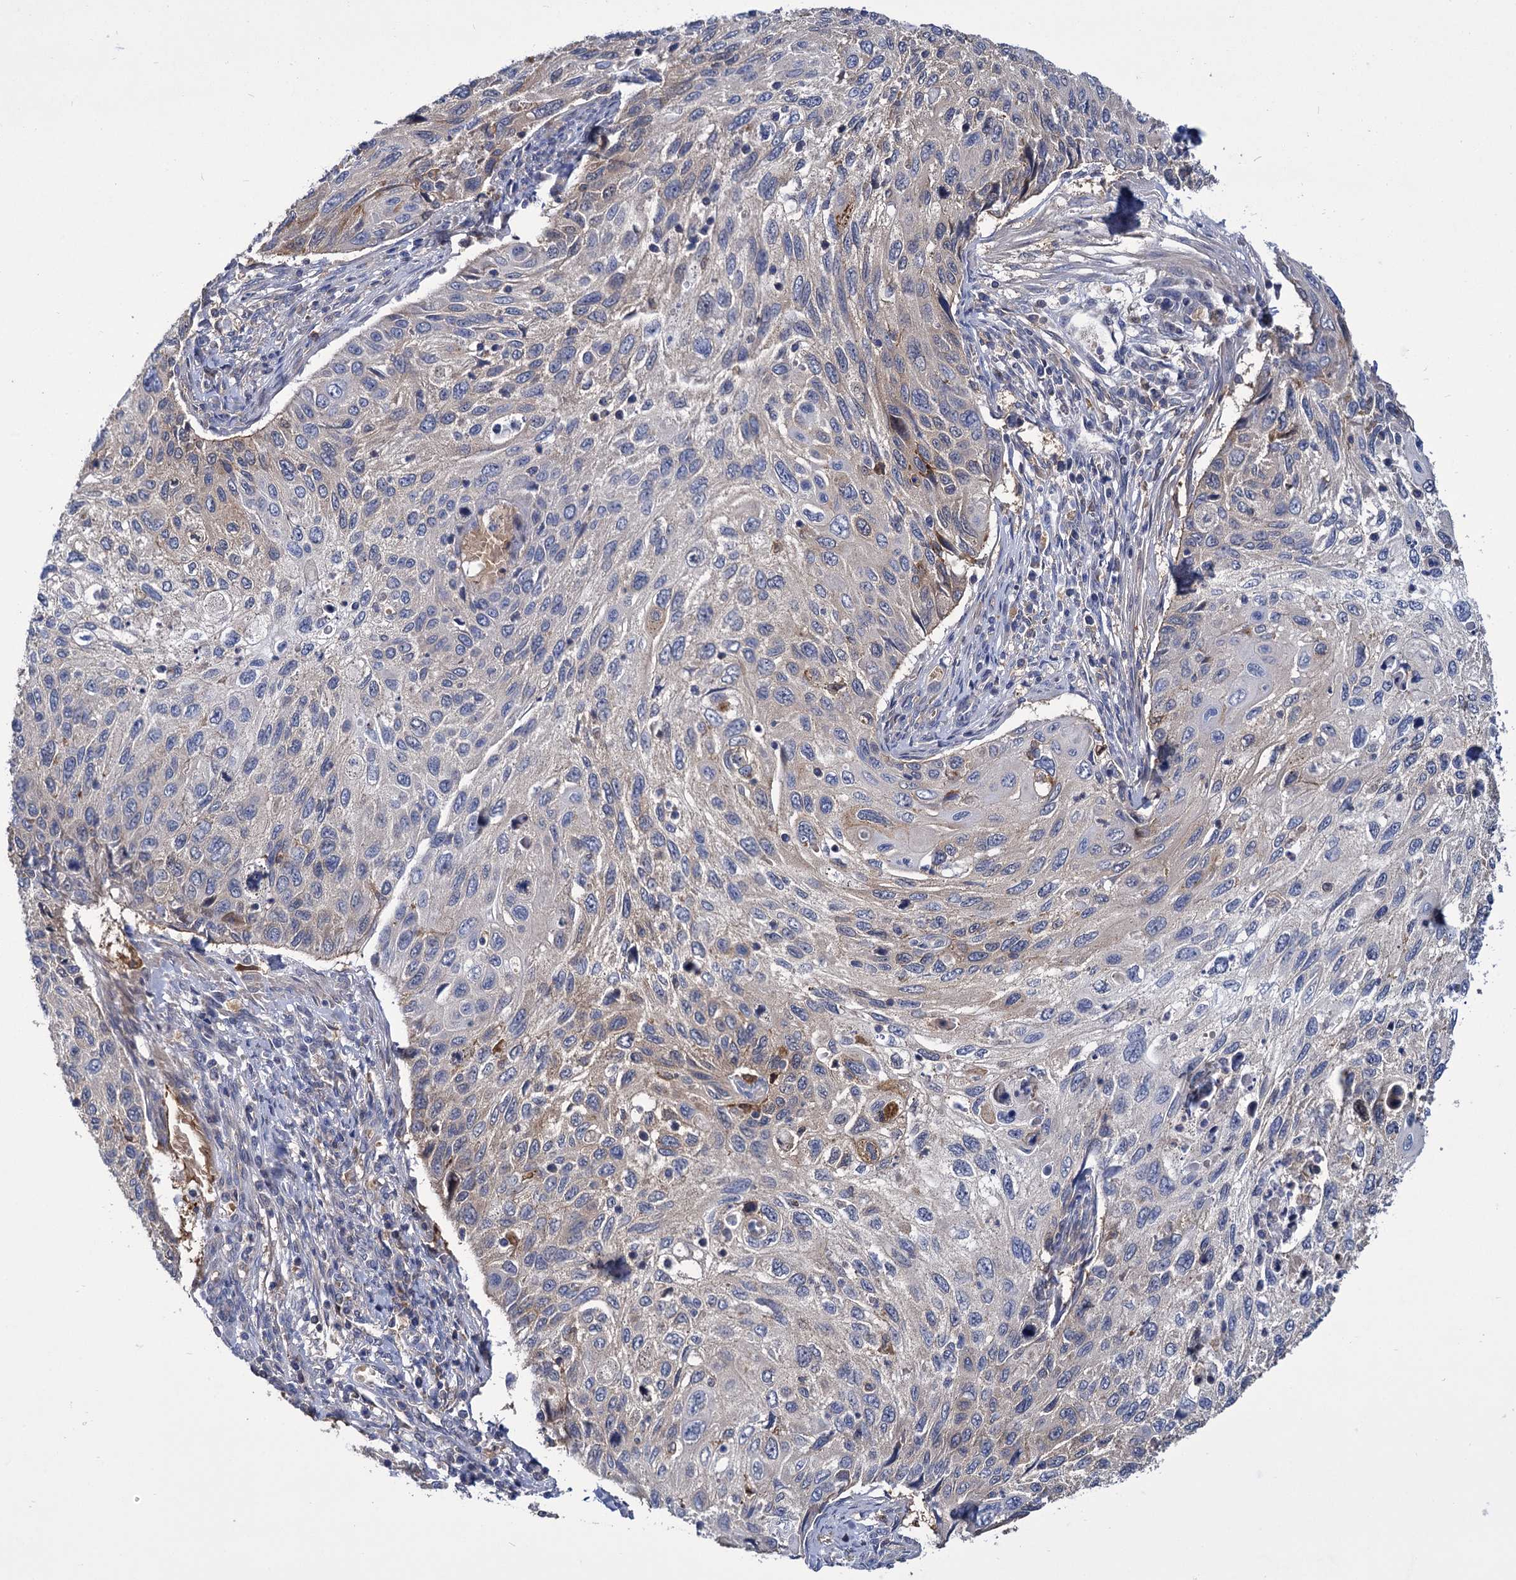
{"staining": {"intensity": "weak", "quantity": "<25%", "location": "cytoplasmic/membranous"}, "tissue": "cervical cancer", "cell_type": "Tumor cells", "image_type": "cancer", "snomed": [{"axis": "morphology", "description": "Squamous cell carcinoma, NOS"}, {"axis": "topography", "description": "Cervix"}], "caption": "There is no significant positivity in tumor cells of squamous cell carcinoma (cervical).", "gene": "GCLC", "patient": {"sex": "female", "age": 70}}